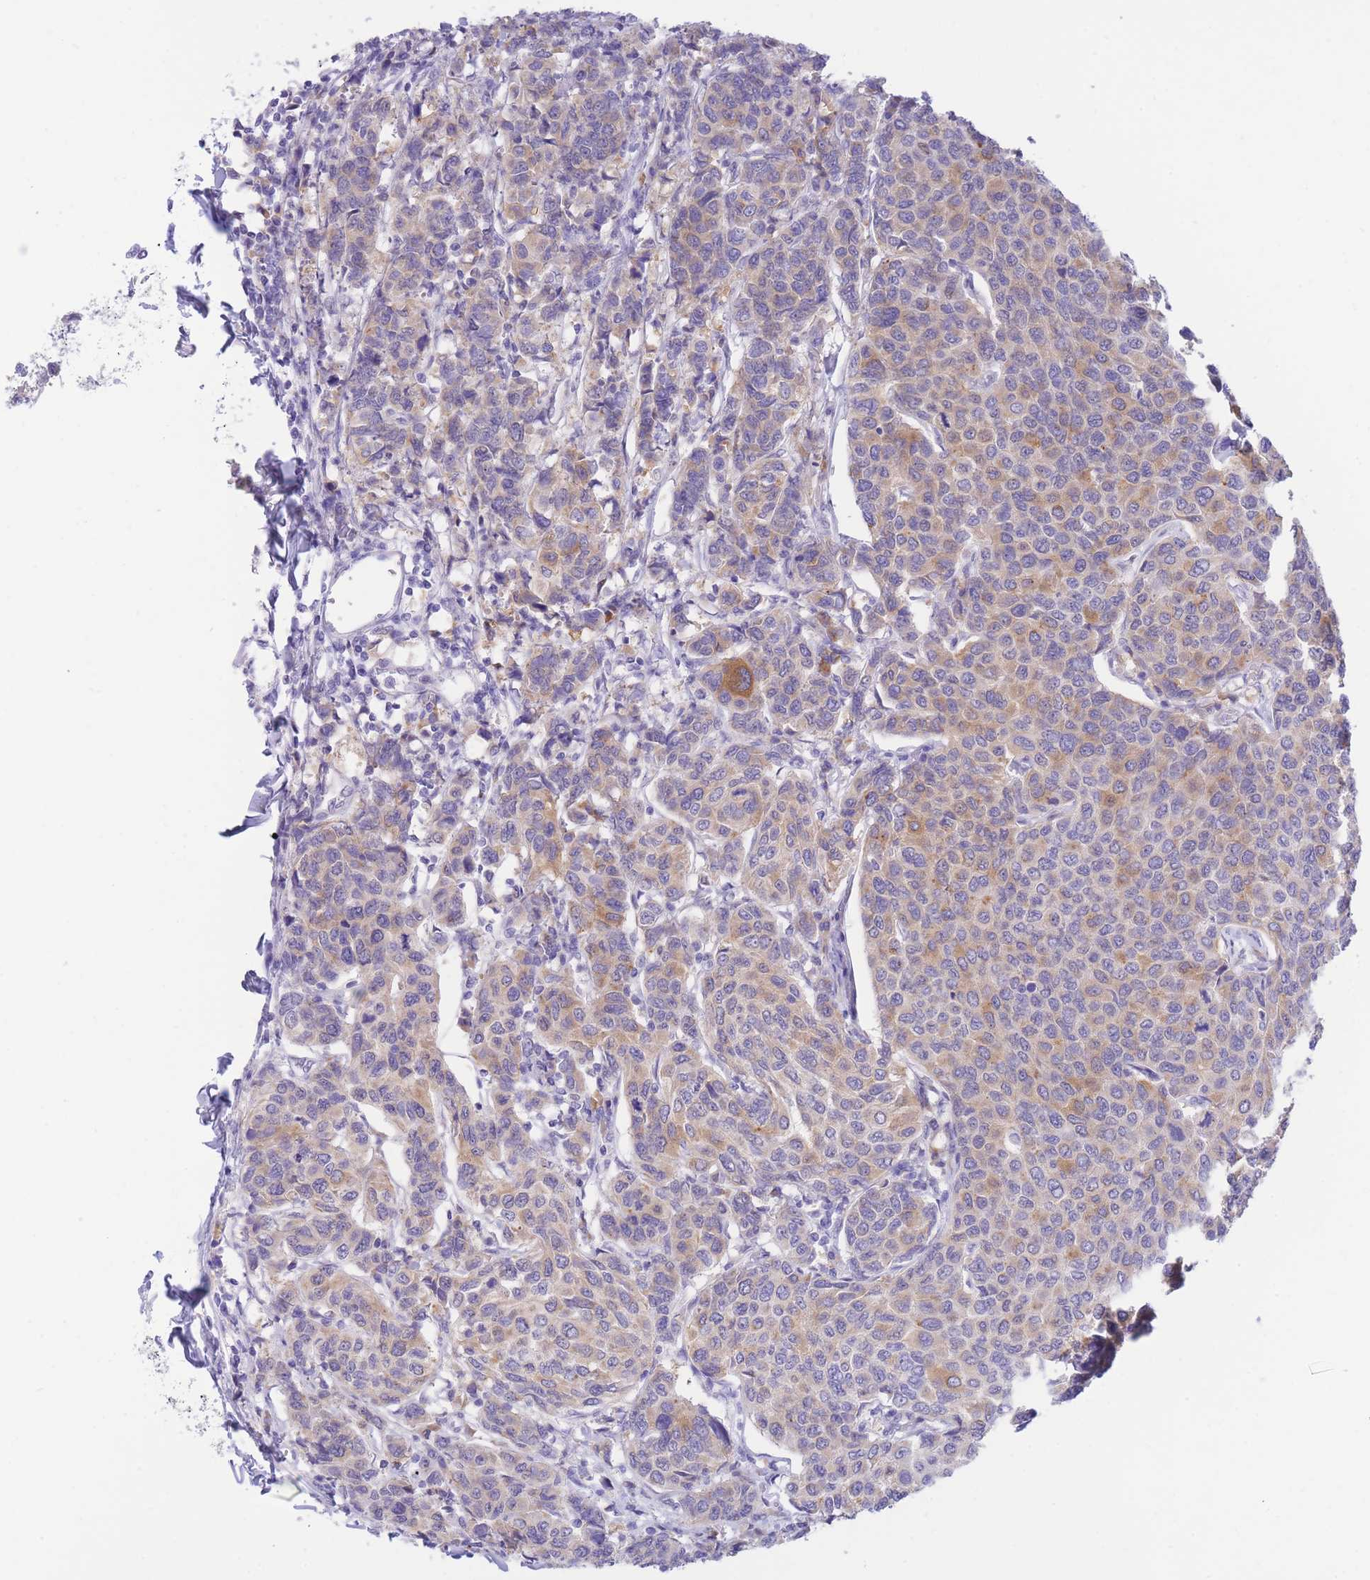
{"staining": {"intensity": "moderate", "quantity": "25%-75%", "location": "cytoplasmic/membranous"}, "tissue": "breast cancer", "cell_type": "Tumor cells", "image_type": "cancer", "snomed": [{"axis": "morphology", "description": "Duct carcinoma"}, {"axis": "topography", "description": "Breast"}], "caption": "Immunohistochemical staining of human infiltrating ductal carcinoma (breast) reveals moderate cytoplasmic/membranous protein staining in approximately 25%-75% of tumor cells. The protein of interest is shown in brown color, while the nuclei are stained blue.", "gene": "SSUH2", "patient": {"sex": "female", "age": 55}}